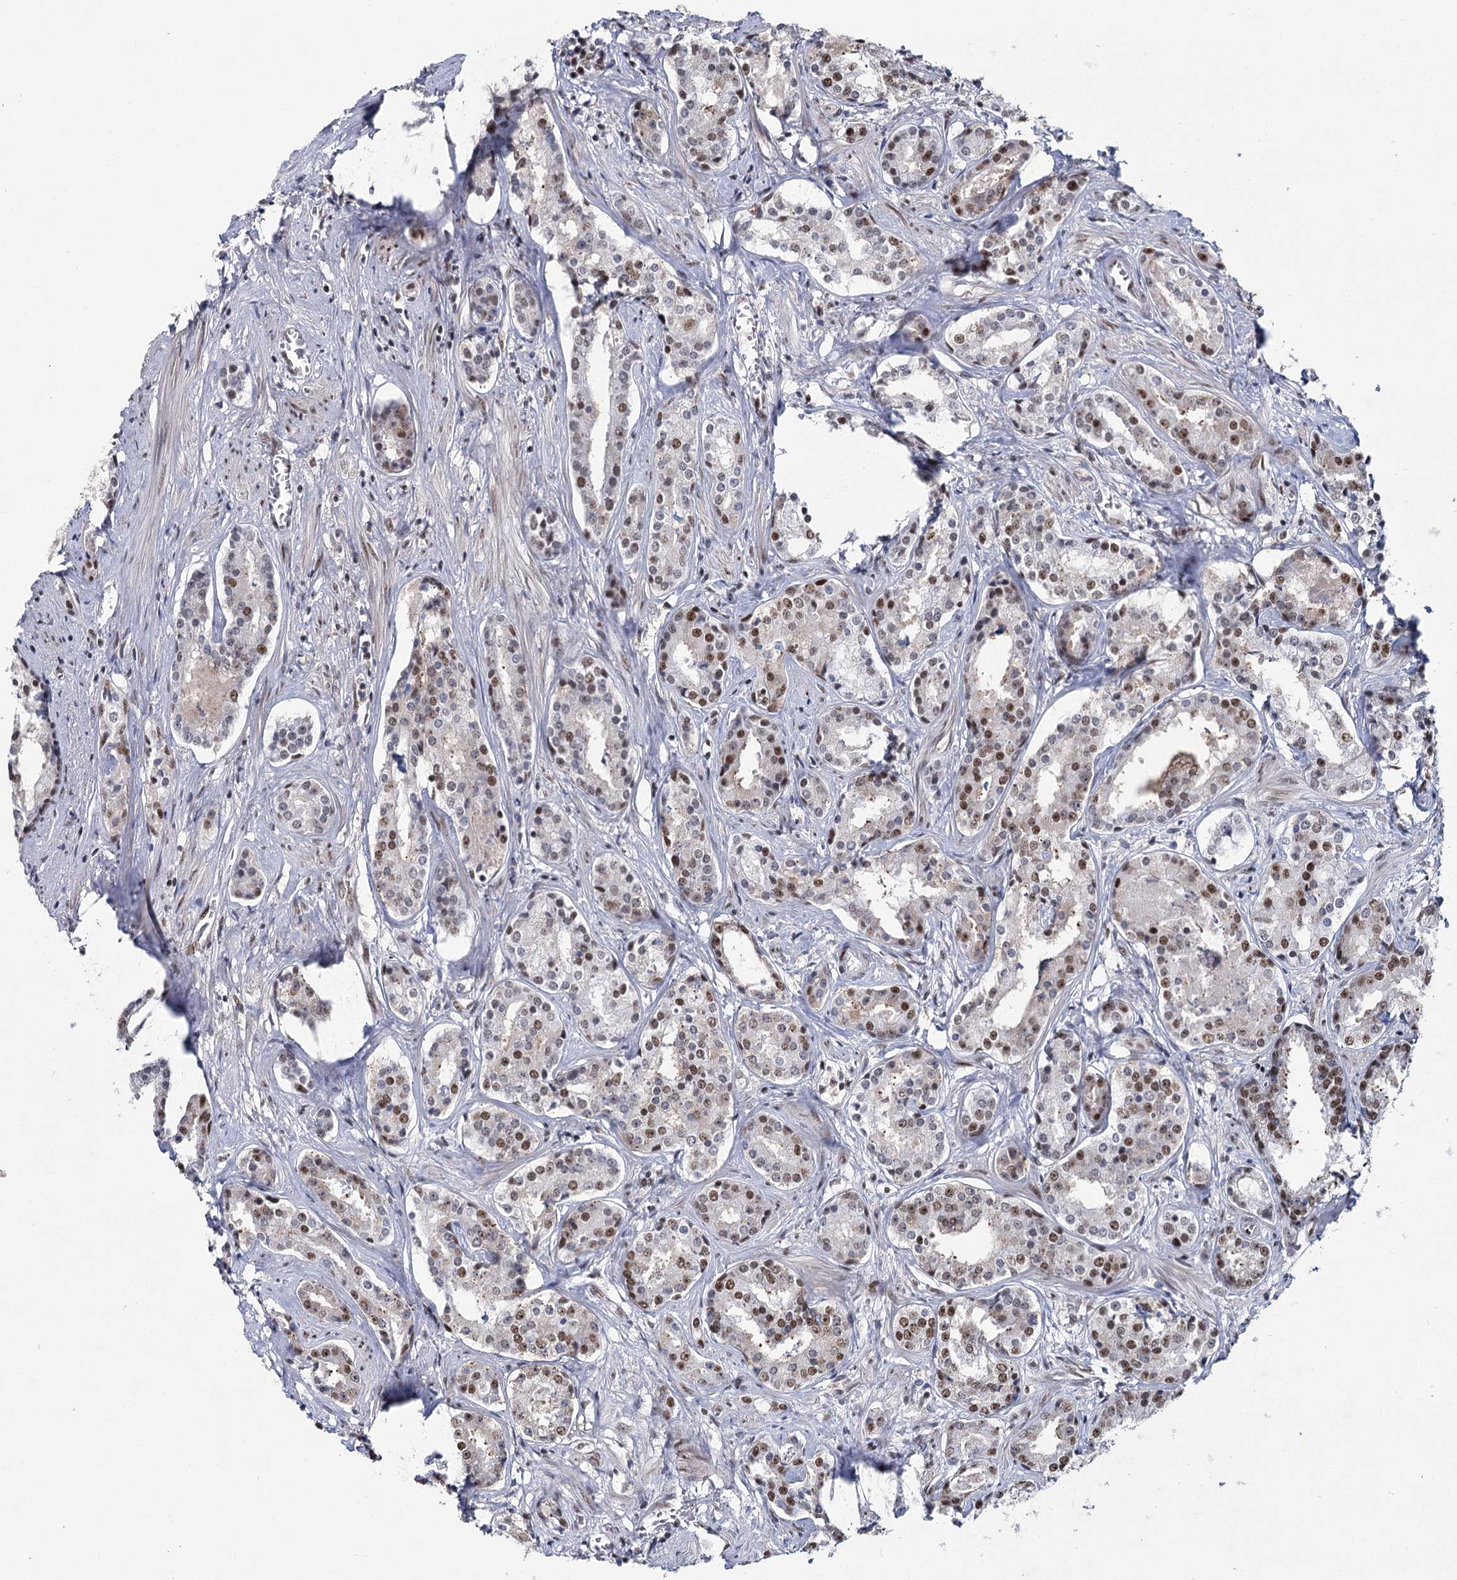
{"staining": {"intensity": "strong", "quantity": ">75%", "location": "nuclear"}, "tissue": "prostate cancer", "cell_type": "Tumor cells", "image_type": "cancer", "snomed": [{"axis": "morphology", "description": "Adenocarcinoma, High grade"}, {"axis": "topography", "description": "Prostate"}], "caption": "This photomicrograph displays immunohistochemistry (IHC) staining of human prostate cancer, with high strong nuclear staining in about >75% of tumor cells.", "gene": "SCAF8", "patient": {"sex": "male", "age": 58}}